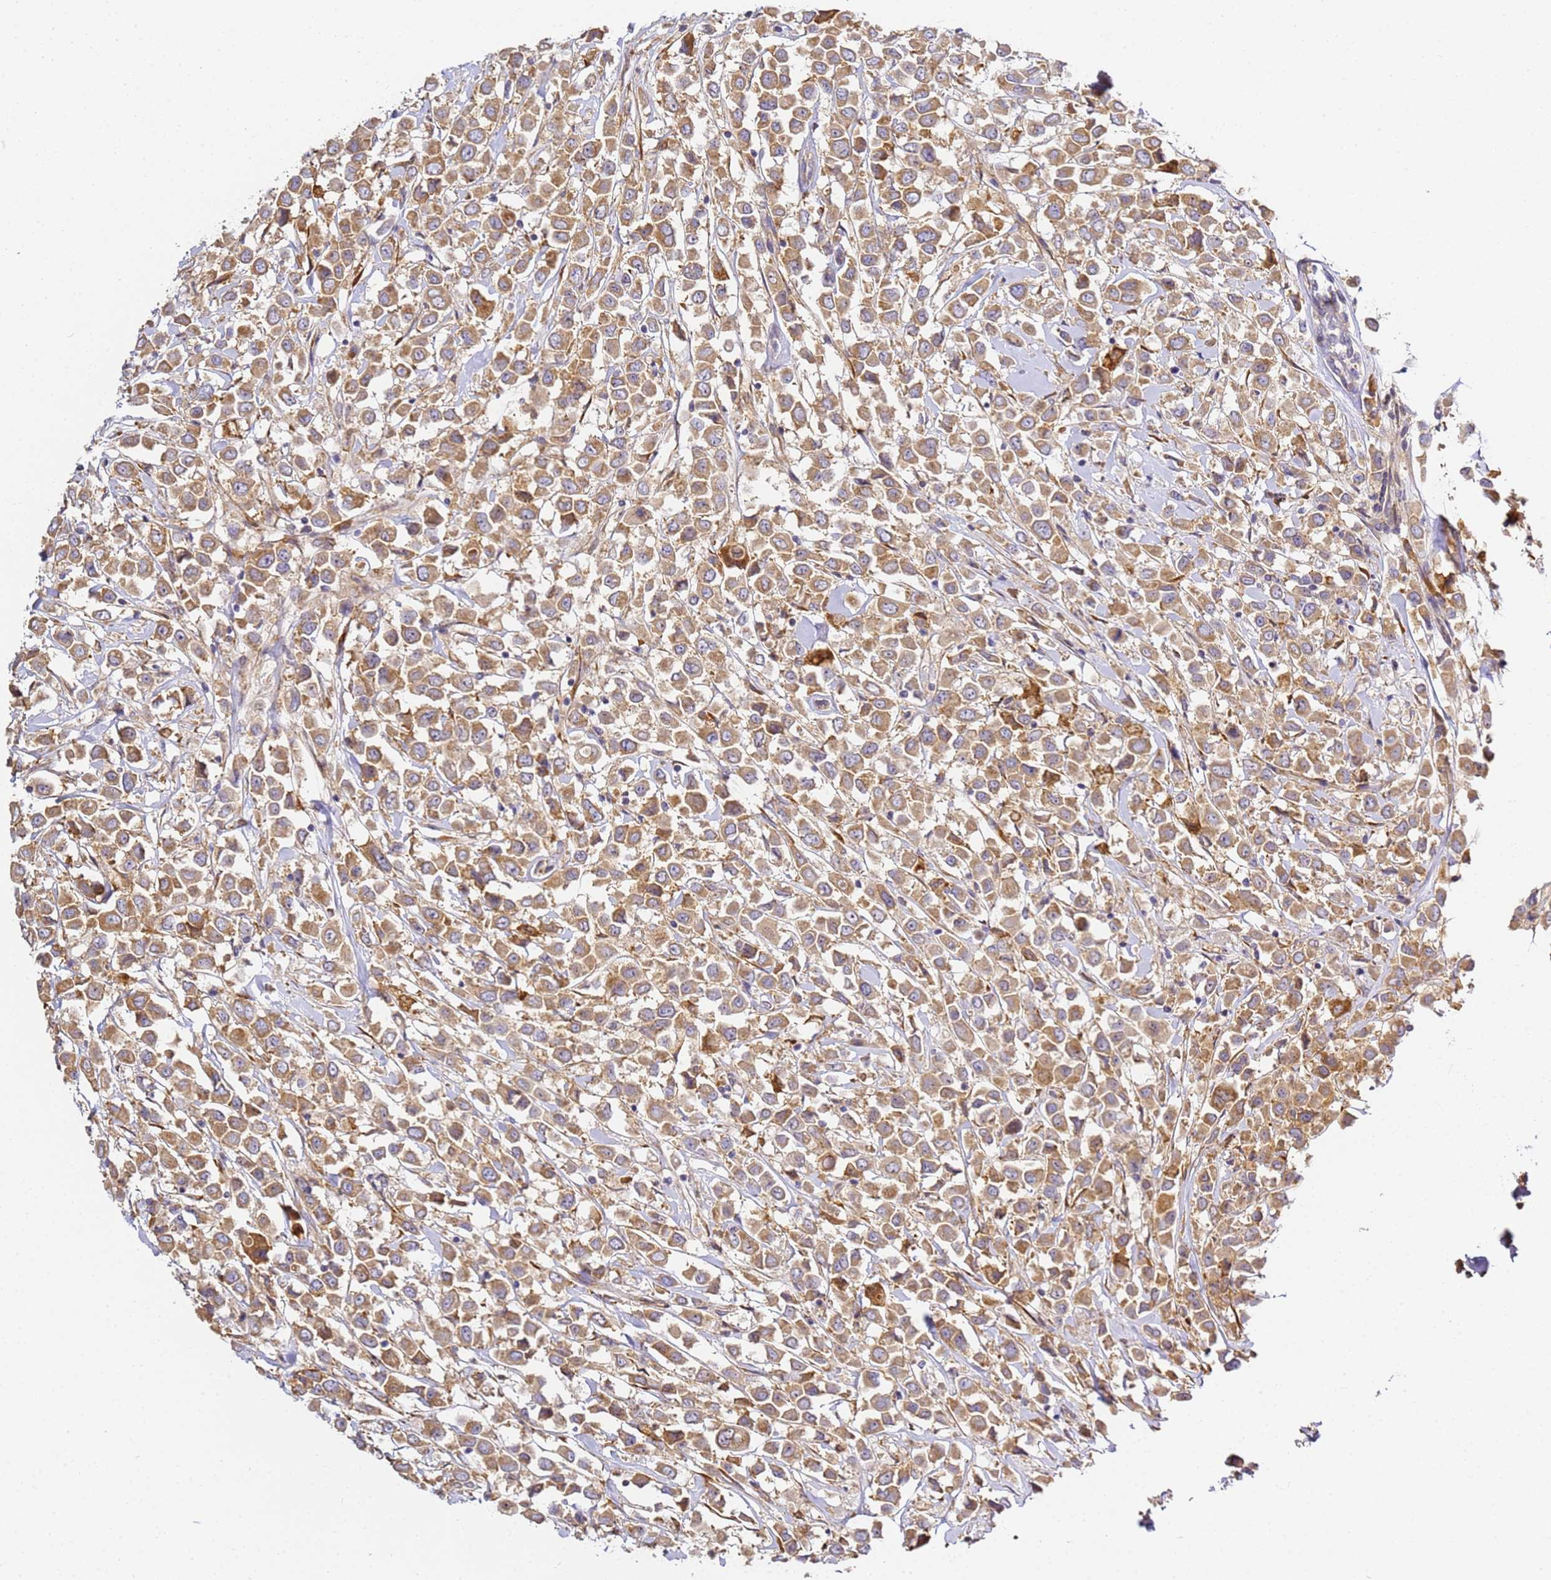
{"staining": {"intensity": "moderate", "quantity": ">75%", "location": "cytoplasmic/membranous"}, "tissue": "breast cancer", "cell_type": "Tumor cells", "image_type": "cancer", "snomed": [{"axis": "morphology", "description": "Duct carcinoma"}, {"axis": "topography", "description": "Breast"}], "caption": "Immunohistochemistry histopathology image of invasive ductal carcinoma (breast) stained for a protein (brown), which reveals medium levels of moderate cytoplasmic/membranous expression in about >75% of tumor cells.", "gene": "RPL13A", "patient": {"sex": "female", "age": 61}}